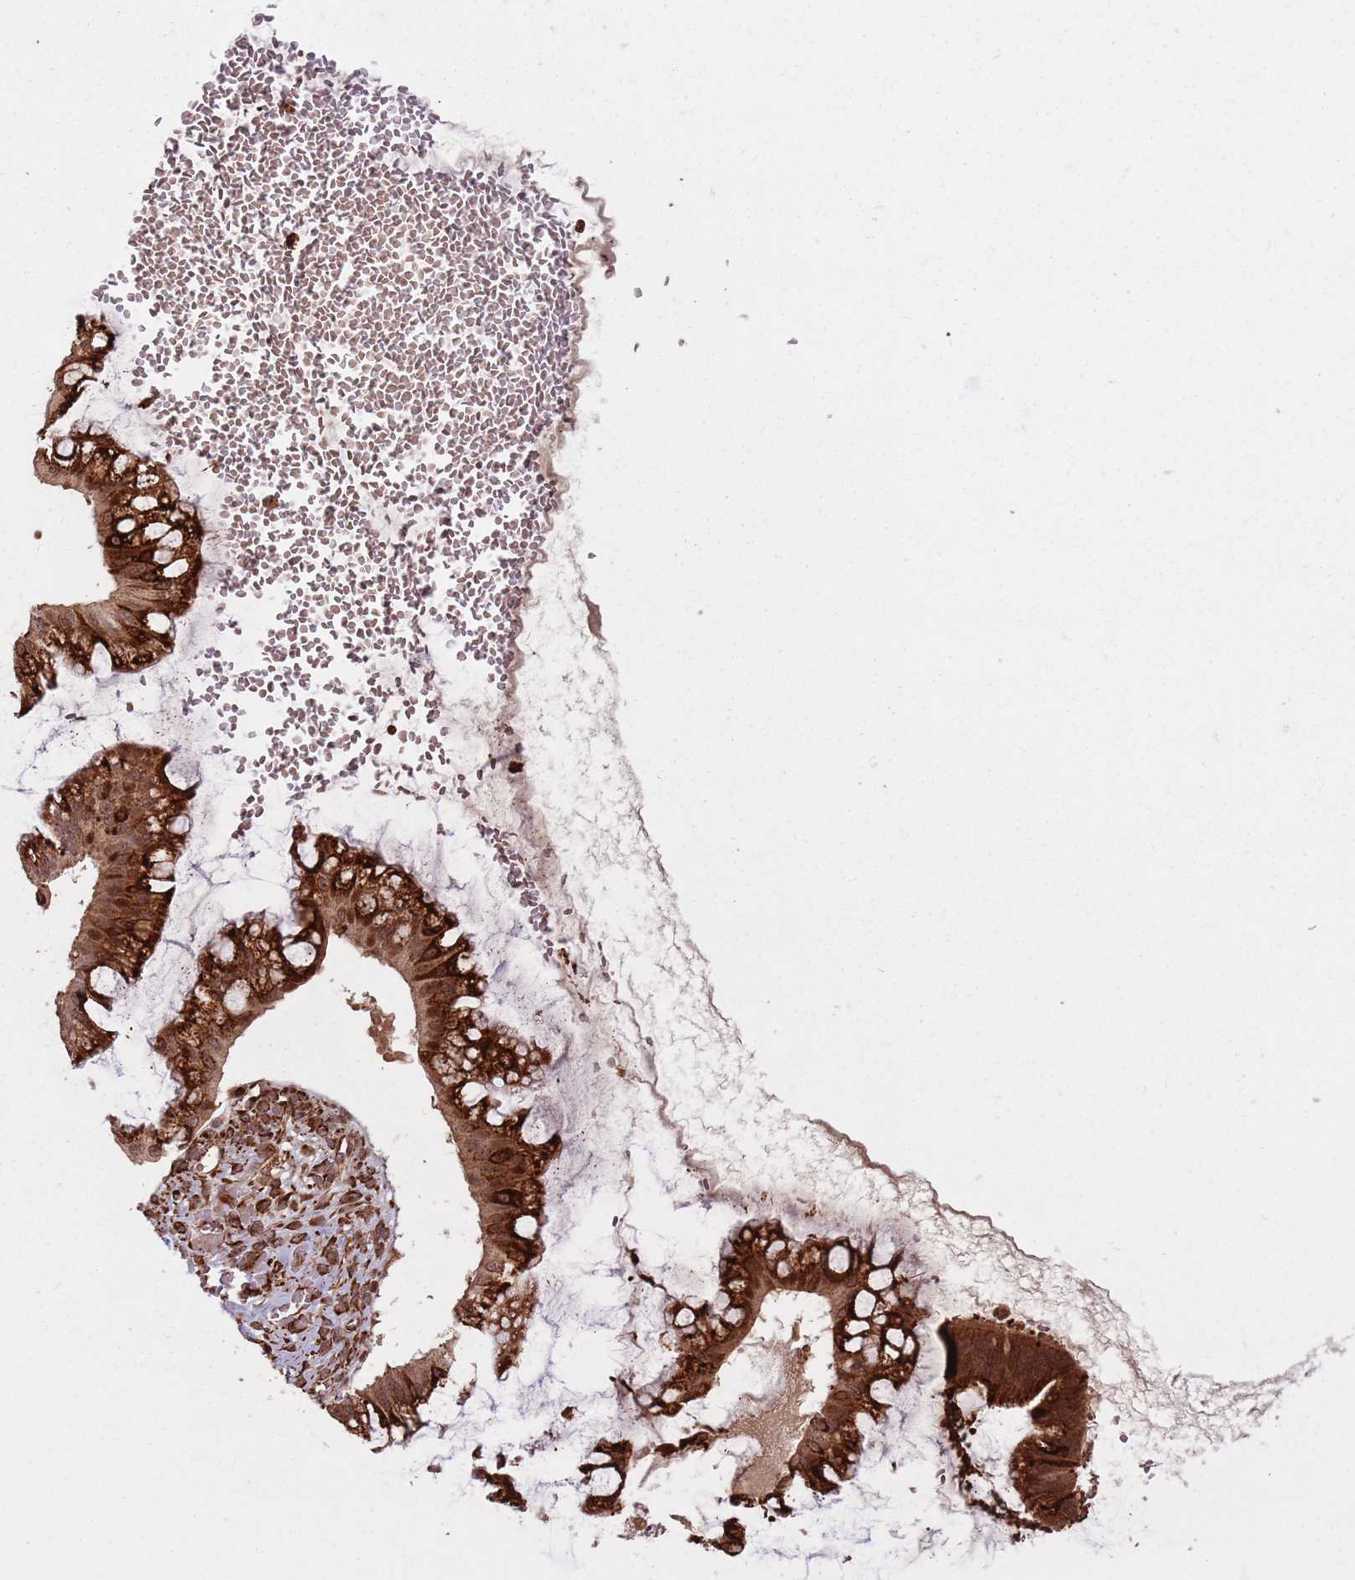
{"staining": {"intensity": "strong", "quantity": ">75%", "location": "cytoplasmic/membranous,nuclear"}, "tissue": "ovarian cancer", "cell_type": "Tumor cells", "image_type": "cancer", "snomed": [{"axis": "morphology", "description": "Cystadenocarcinoma, mucinous, NOS"}, {"axis": "topography", "description": "Ovary"}], "caption": "Tumor cells display high levels of strong cytoplasmic/membranous and nuclear expression in about >75% of cells in human ovarian mucinous cystadenocarcinoma. Nuclei are stained in blue.", "gene": "ADAMTS3", "patient": {"sex": "female", "age": 73}}